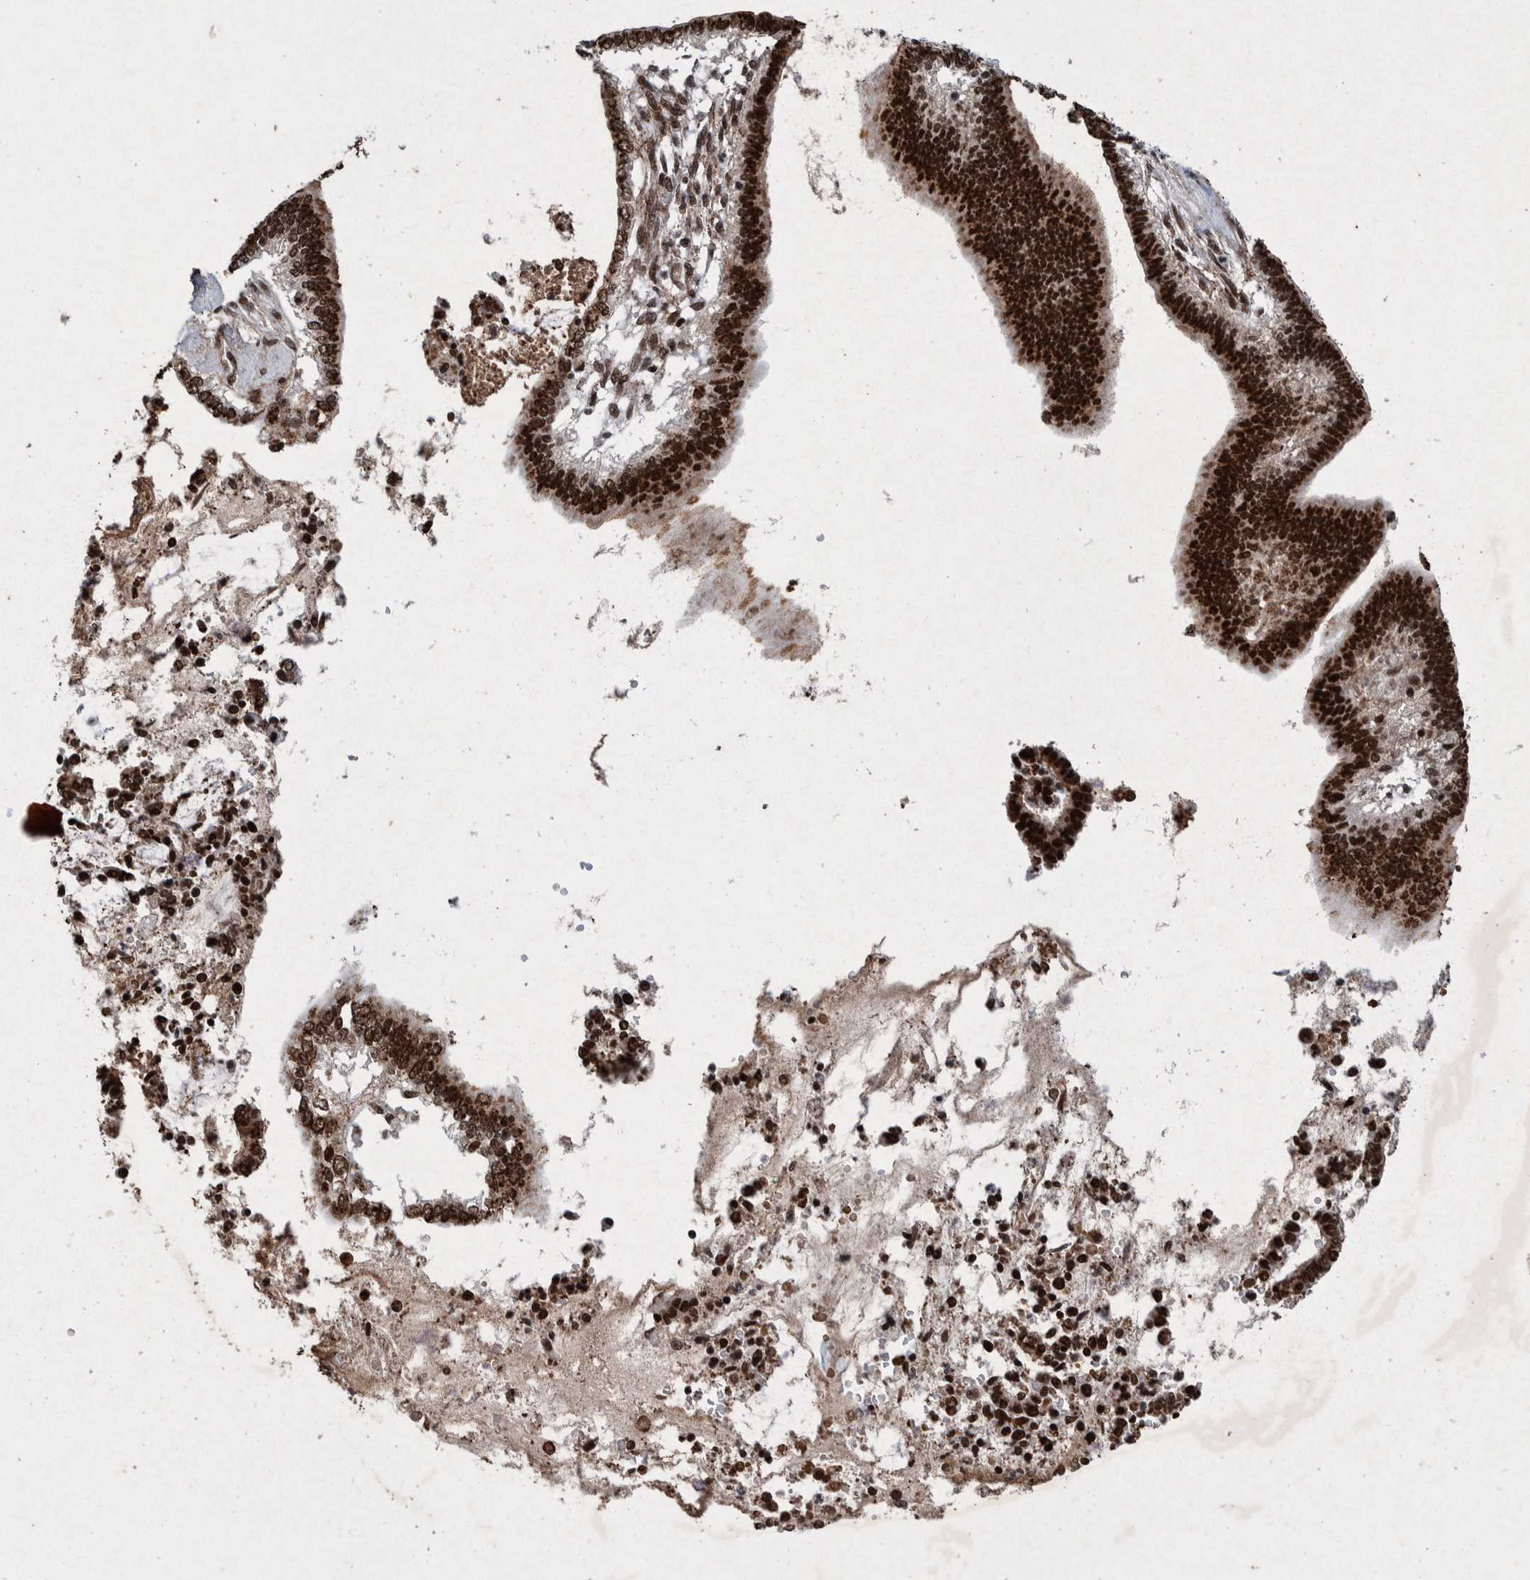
{"staining": {"intensity": "strong", "quantity": ">75%", "location": "nuclear"}, "tissue": "cervical cancer", "cell_type": "Tumor cells", "image_type": "cancer", "snomed": [{"axis": "morphology", "description": "Adenocarcinoma, NOS"}, {"axis": "topography", "description": "Cervix"}], "caption": "A high amount of strong nuclear staining is seen in approximately >75% of tumor cells in cervical adenocarcinoma tissue. The protein of interest is stained brown, and the nuclei are stained in blue (DAB IHC with brightfield microscopy, high magnification).", "gene": "TAF10", "patient": {"sex": "female", "age": 44}}